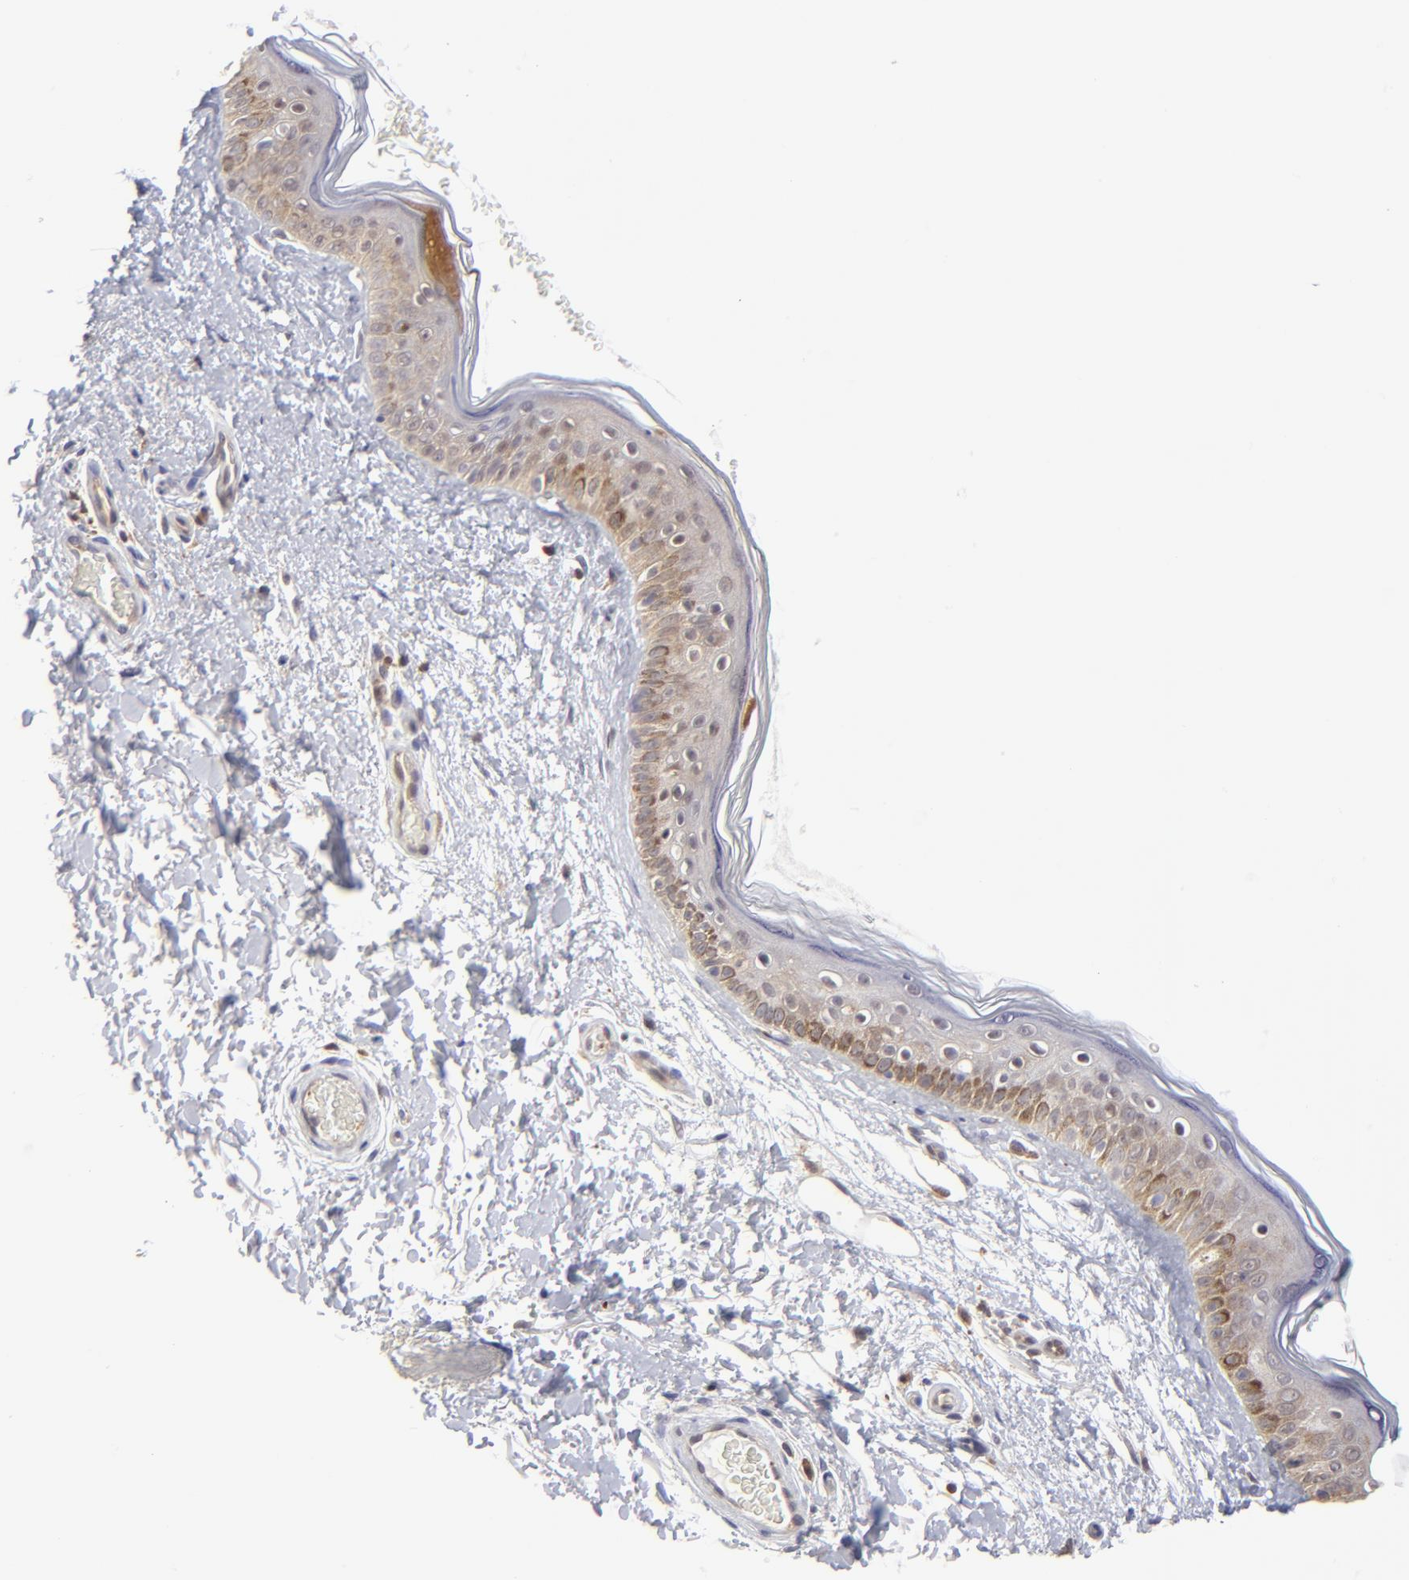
{"staining": {"intensity": "negative", "quantity": "none", "location": "none"}, "tissue": "skin", "cell_type": "Fibroblasts", "image_type": "normal", "snomed": [{"axis": "morphology", "description": "Normal tissue, NOS"}, {"axis": "topography", "description": "Skin"}], "caption": "A photomicrograph of human skin is negative for staining in fibroblasts.", "gene": "CASP3", "patient": {"sex": "male", "age": 63}}